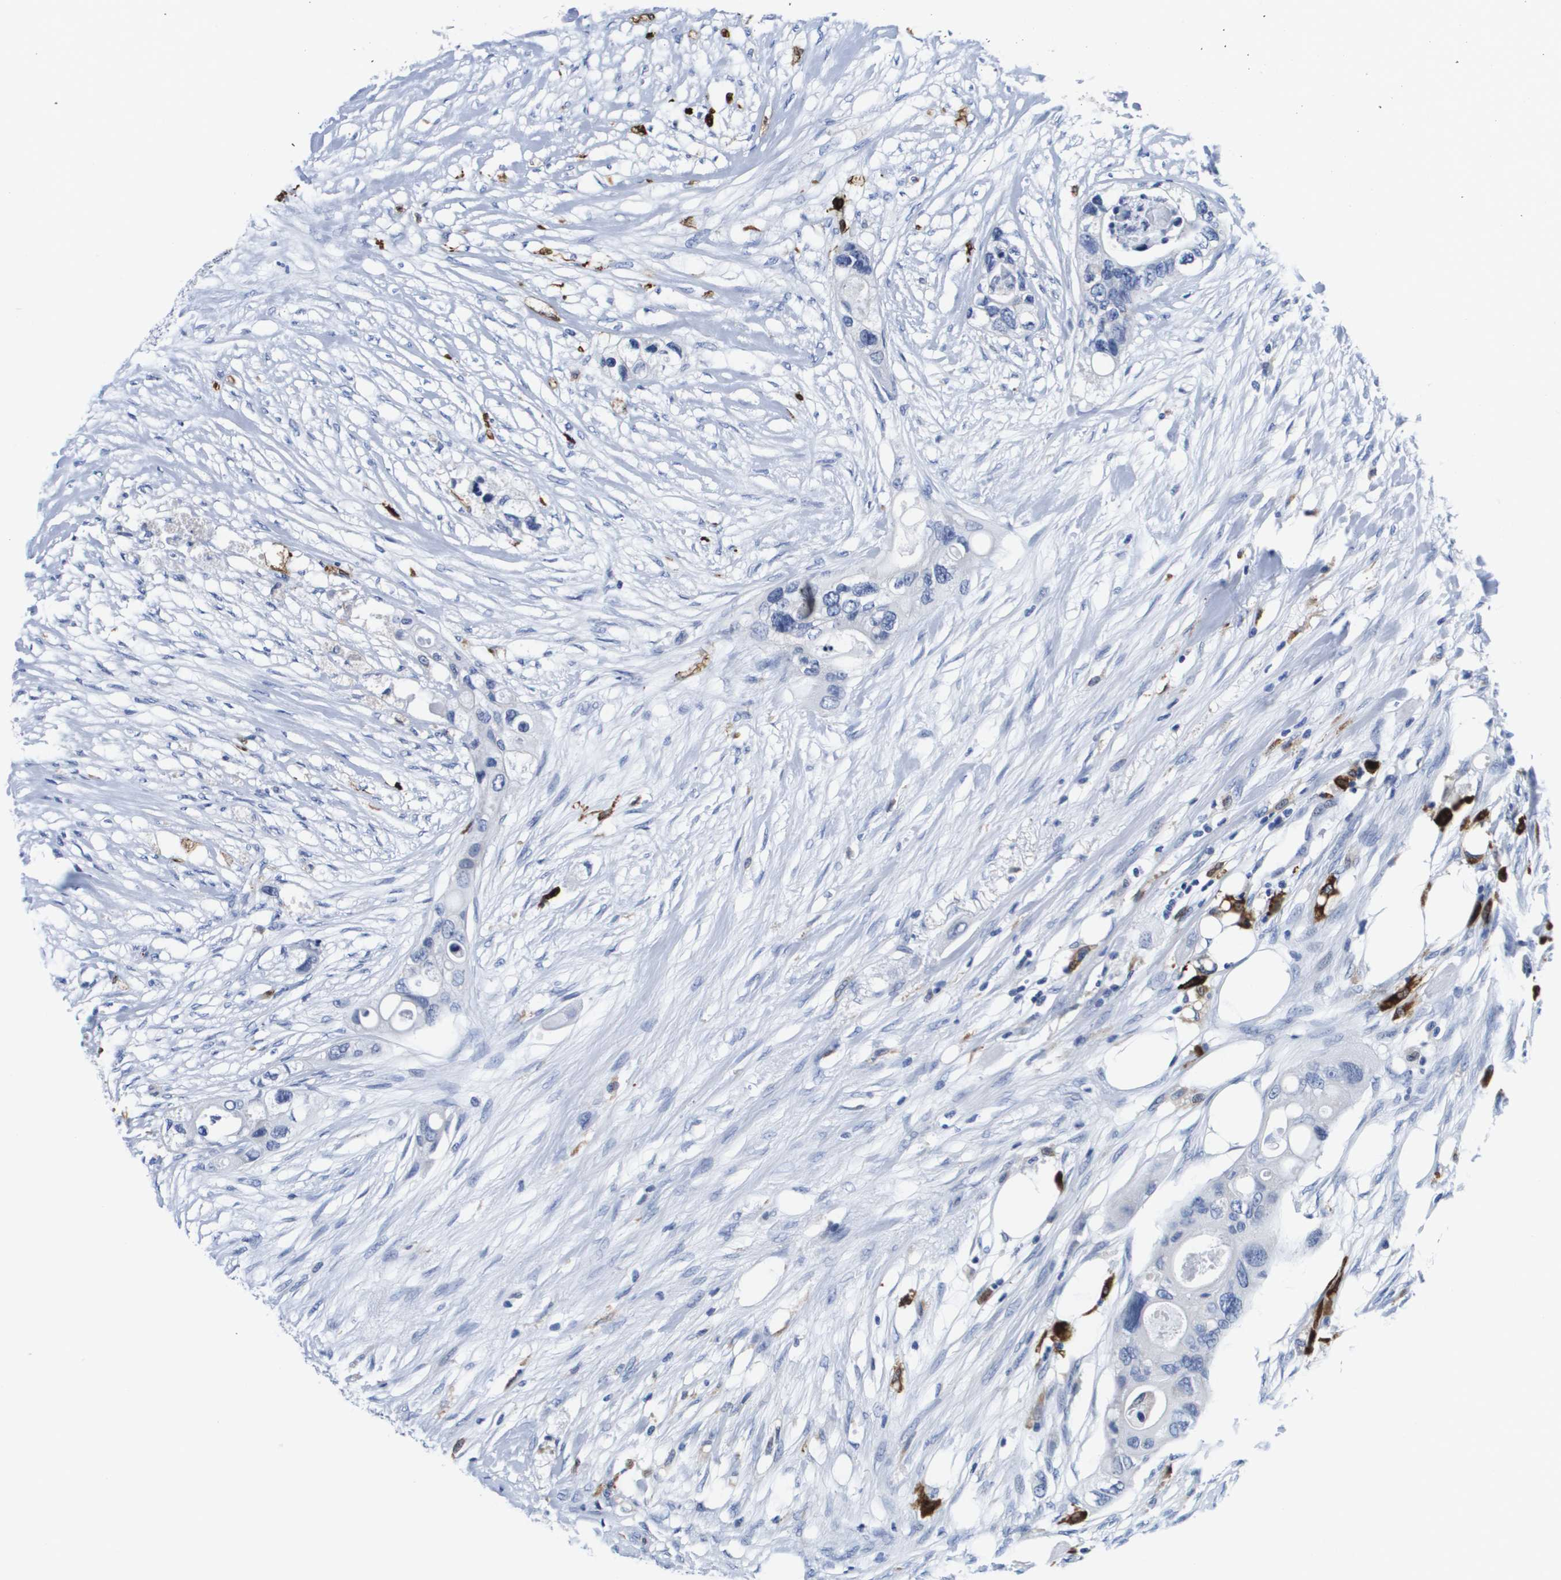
{"staining": {"intensity": "negative", "quantity": "none", "location": "none"}, "tissue": "colorectal cancer", "cell_type": "Tumor cells", "image_type": "cancer", "snomed": [{"axis": "morphology", "description": "Adenocarcinoma, NOS"}, {"axis": "topography", "description": "Colon"}], "caption": "Immunohistochemistry (IHC) histopathology image of neoplastic tissue: human colorectal cancer stained with DAB reveals no significant protein staining in tumor cells.", "gene": "HMOX1", "patient": {"sex": "female", "age": 57}}